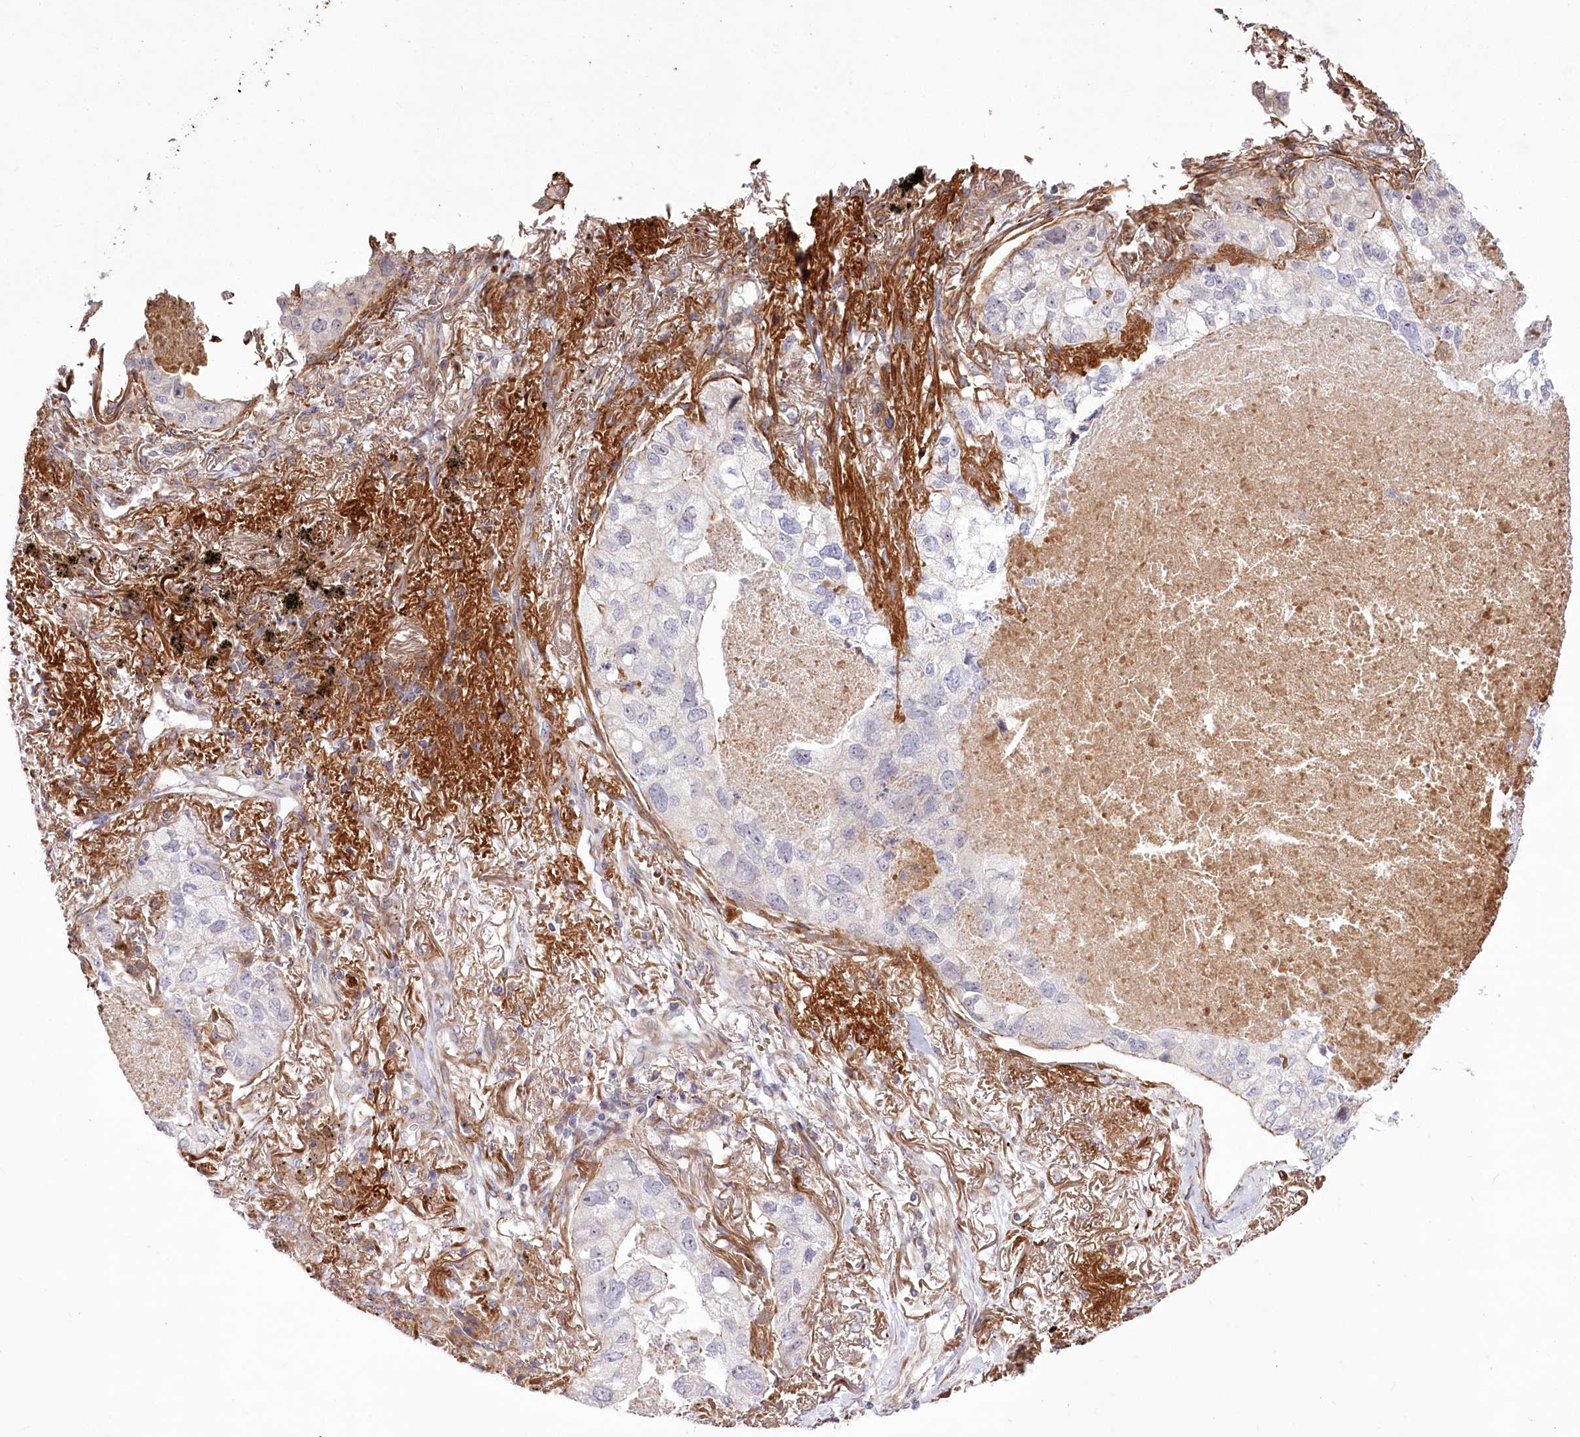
{"staining": {"intensity": "negative", "quantity": "none", "location": "none"}, "tissue": "lung cancer", "cell_type": "Tumor cells", "image_type": "cancer", "snomed": [{"axis": "morphology", "description": "Adenocarcinoma, NOS"}, {"axis": "topography", "description": "Lung"}], "caption": "DAB immunohistochemical staining of human lung cancer (adenocarcinoma) displays no significant positivity in tumor cells. The staining is performed using DAB (3,3'-diaminobenzidine) brown chromogen with nuclei counter-stained in using hematoxylin.", "gene": "RNF24", "patient": {"sex": "male", "age": 65}}